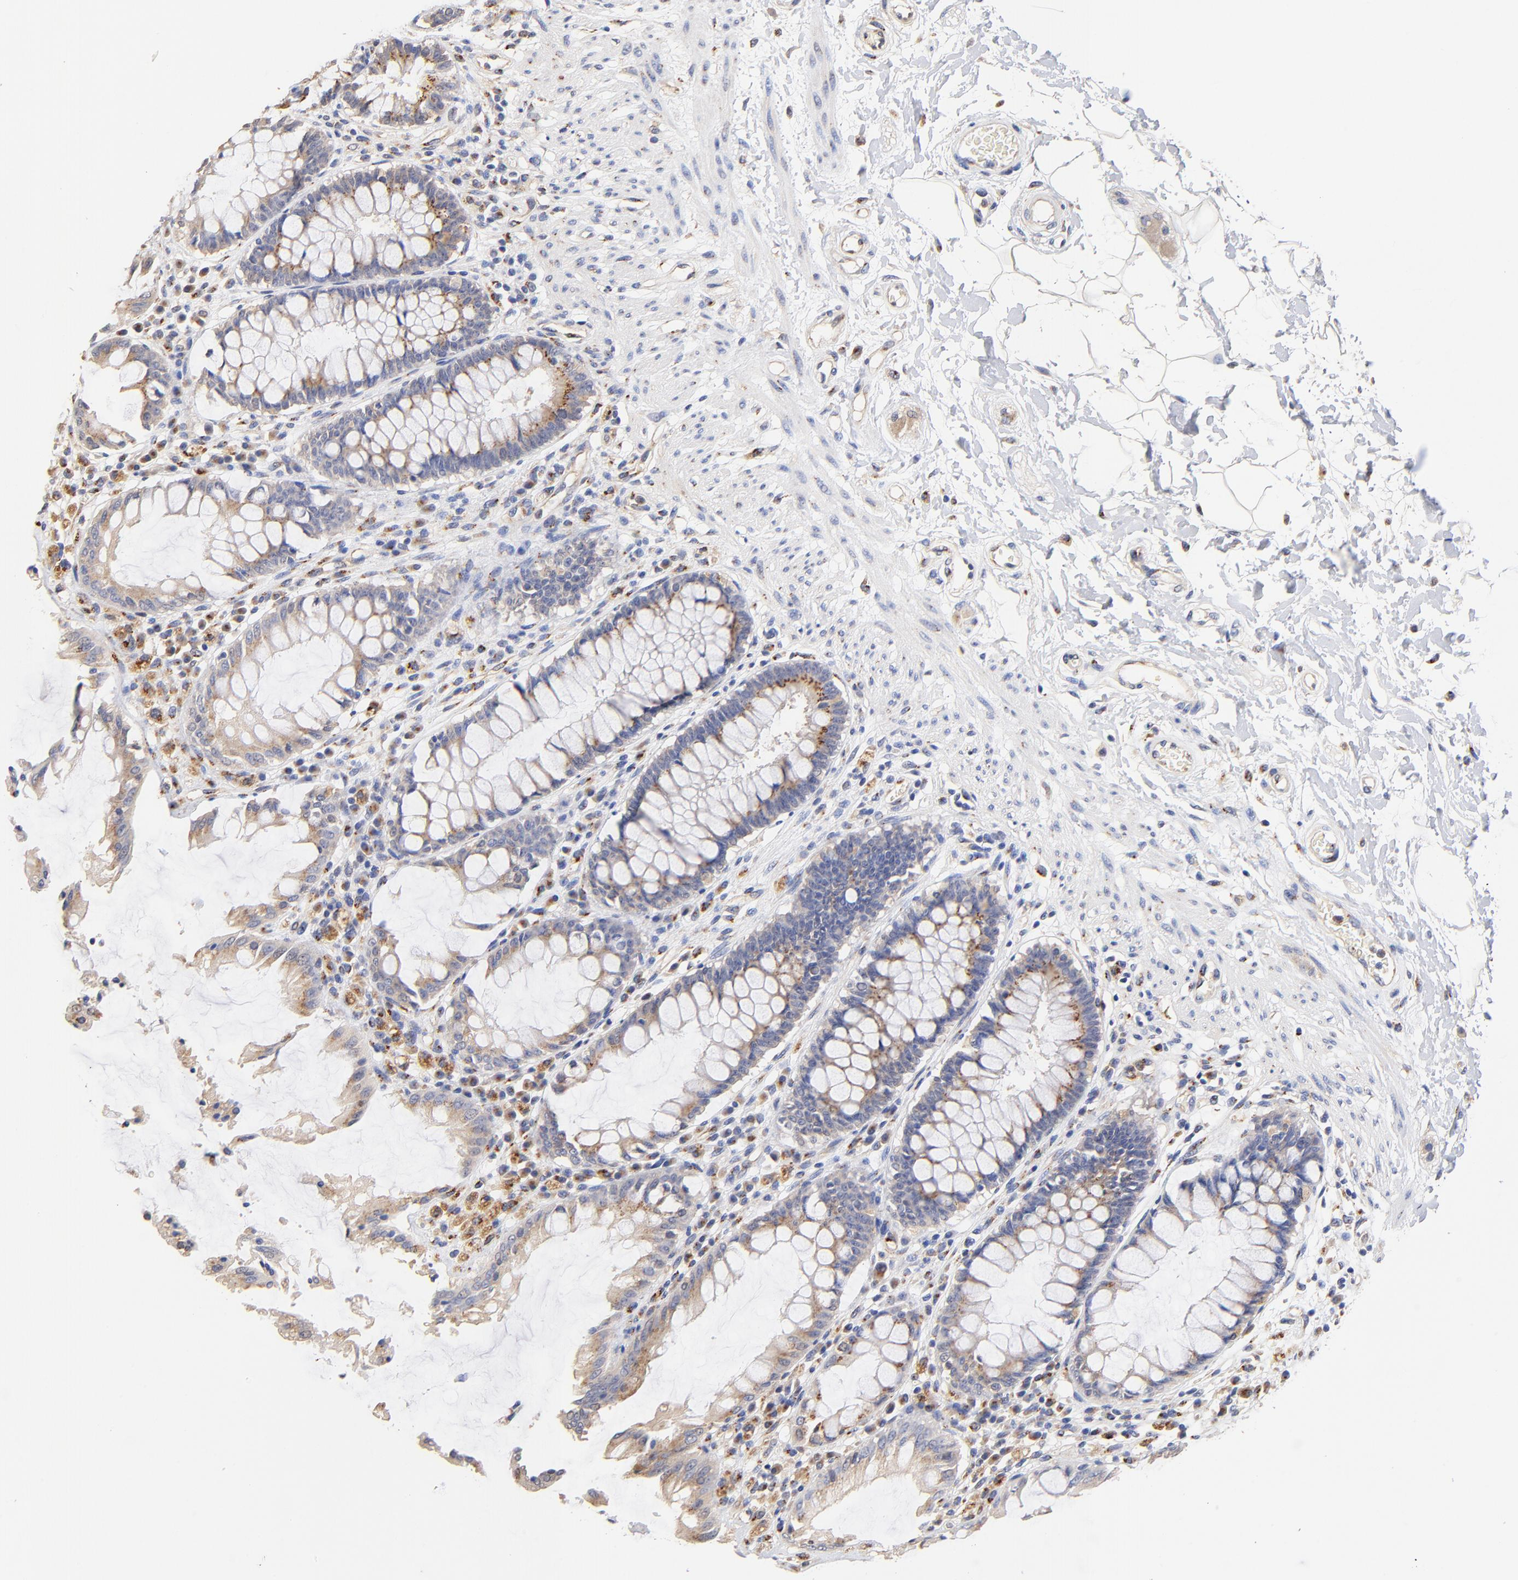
{"staining": {"intensity": "moderate", "quantity": "25%-75%", "location": "cytoplasmic/membranous"}, "tissue": "rectum", "cell_type": "Glandular cells", "image_type": "normal", "snomed": [{"axis": "morphology", "description": "Normal tissue, NOS"}, {"axis": "topography", "description": "Rectum"}], "caption": "Immunohistochemical staining of normal rectum demonstrates moderate cytoplasmic/membranous protein positivity in about 25%-75% of glandular cells. Immunohistochemistry (ihc) stains the protein in brown and the nuclei are stained blue.", "gene": "FMNL3", "patient": {"sex": "female", "age": 46}}